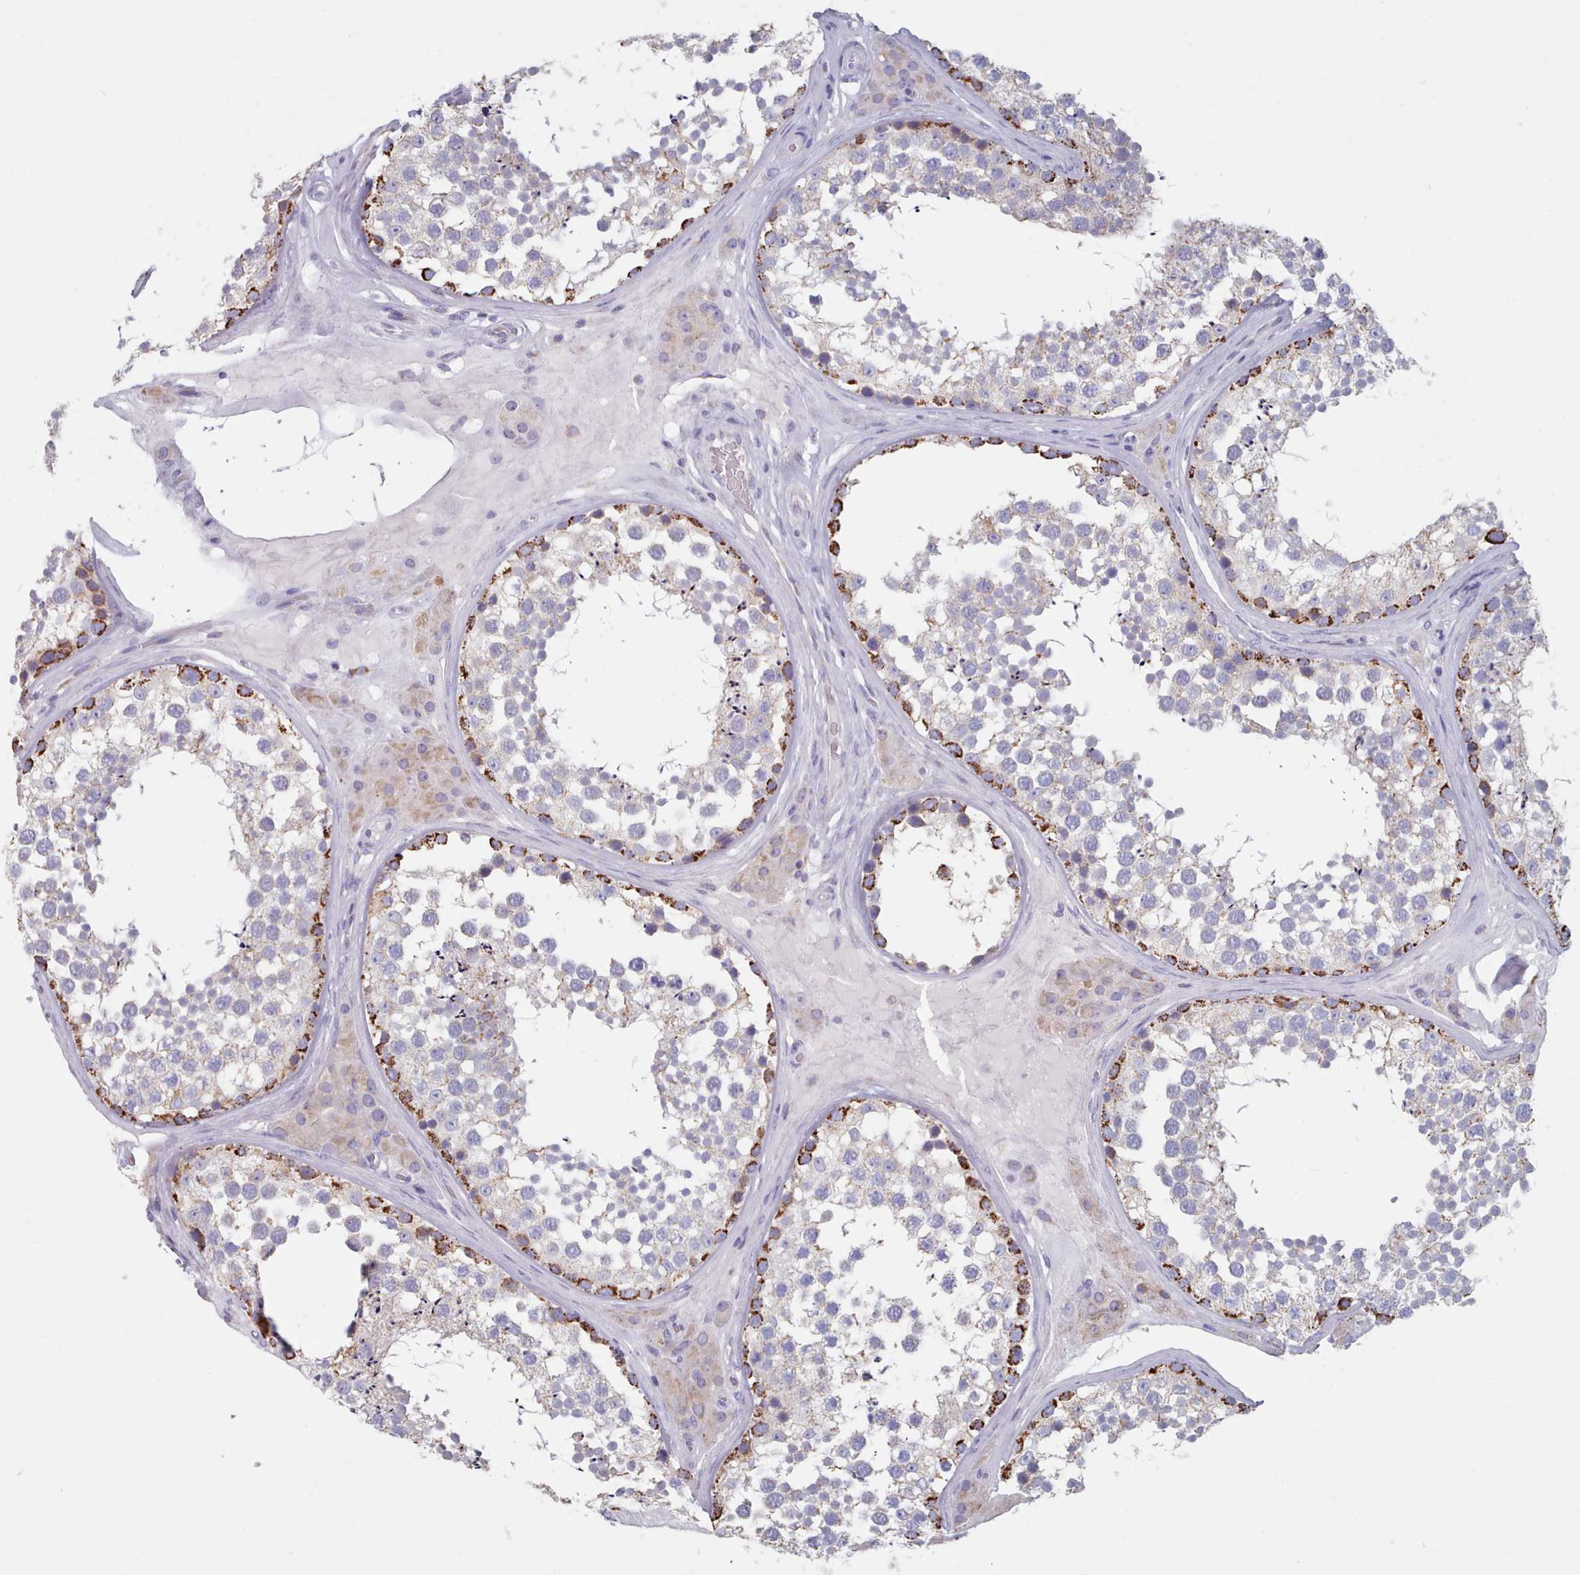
{"staining": {"intensity": "strong", "quantity": "<25%", "location": "cytoplasmic/membranous"}, "tissue": "testis", "cell_type": "Cells in seminiferous ducts", "image_type": "normal", "snomed": [{"axis": "morphology", "description": "Normal tissue, NOS"}, {"axis": "topography", "description": "Testis"}], "caption": "Cells in seminiferous ducts show medium levels of strong cytoplasmic/membranous staining in approximately <25% of cells in unremarkable testis. (Stains: DAB (3,3'-diaminobenzidine) in brown, nuclei in blue, Microscopy: brightfield microscopy at high magnification).", "gene": "HAO1", "patient": {"sex": "male", "age": 46}}